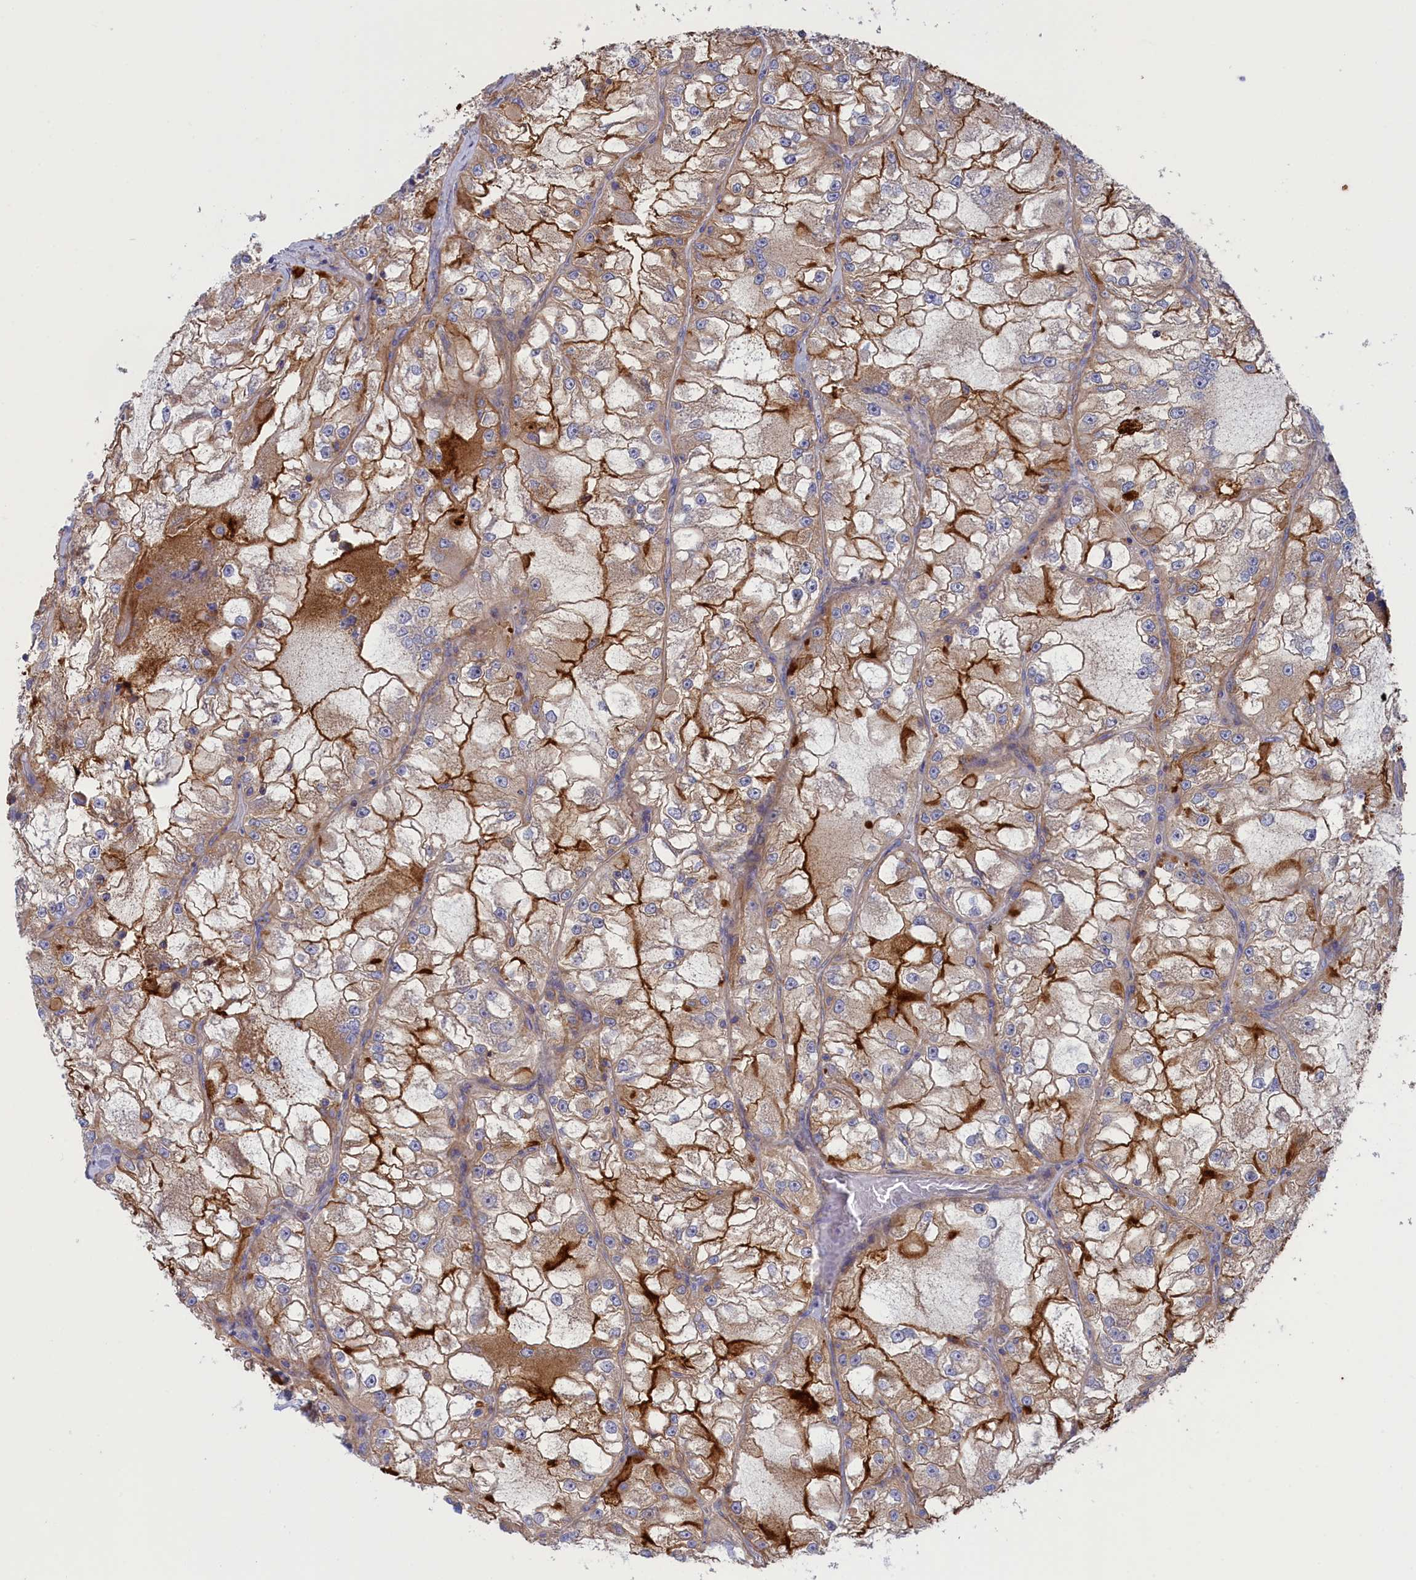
{"staining": {"intensity": "strong", "quantity": "25%-75%", "location": "cytoplasmic/membranous"}, "tissue": "renal cancer", "cell_type": "Tumor cells", "image_type": "cancer", "snomed": [{"axis": "morphology", "description": "Adenocarcinoma, NOS"}, {"axis": "topography", "description": "Kidney"}], "caption": "Immunohistochemistry (IHC) histopathology image of neoplastic tissue: human renal cancer (adenocarcinoma) stained using IHC displays high levels of strong protein expression localized specifically in the cytoplasmic/membranous of tumor cells, appearing as a cytoplasmic/membranous brown color.", "gene": "SCAMP4", "patient": {"sex": "female", "age": 72}}